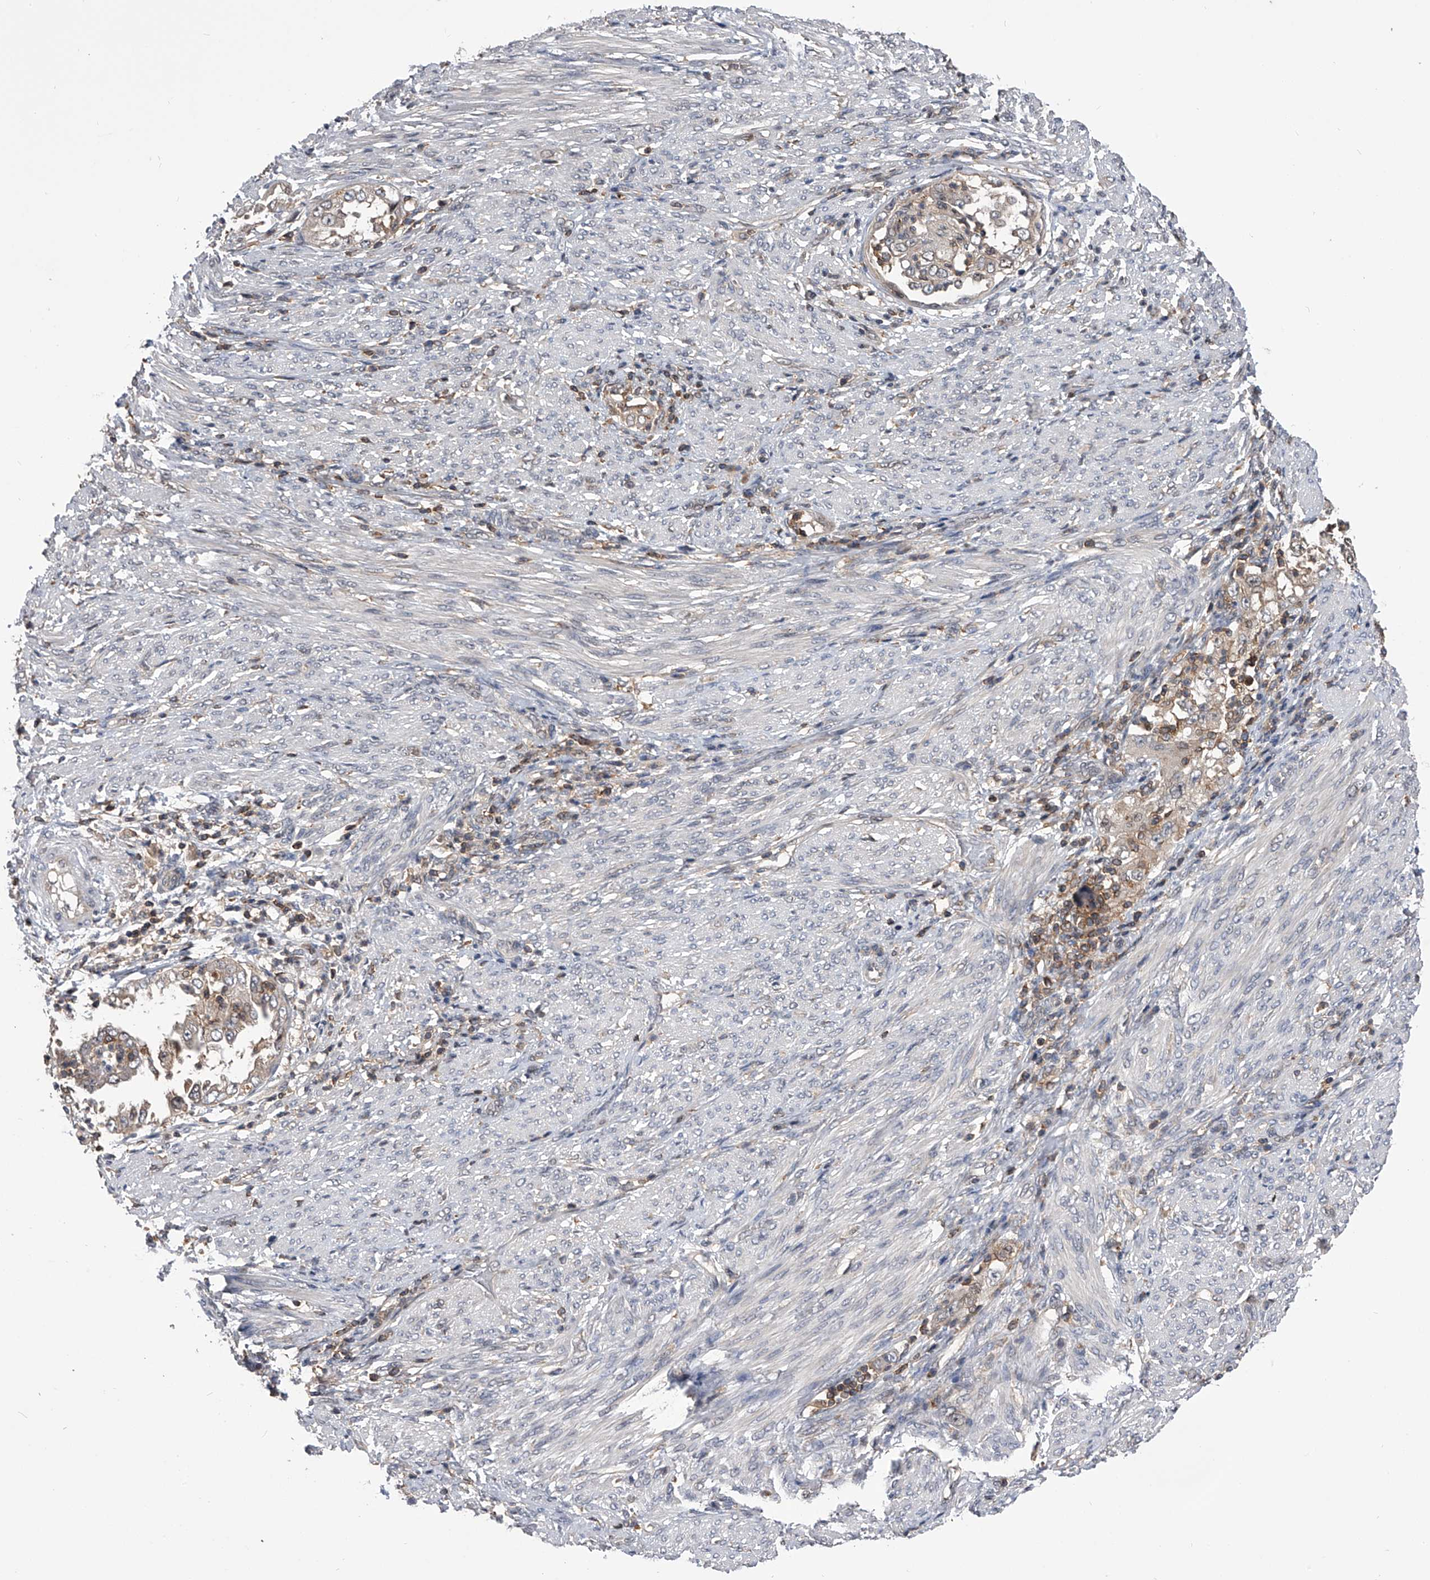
{"staining": {"intensity": "weak", "quantity": "<25%", "location": "cytoplasmic/membranous"}, "tissue": "endometrial cancer", "cell_type": "Tumor cells", "image_type": "cancer", "snomed": [{"axis": "morphology", "description": "Adenocarcinoma, NOS"}, {"axis": "topography", "description": "Endometrium"}], "caption": "DAB (3,3'-diaminobenzidine) immunohistochemical staining of endometrial adenocarcinoma displays no significant staining in tumor cells.", "gene": "PAN3", "patient": {"sex": "female", "age": 85}}